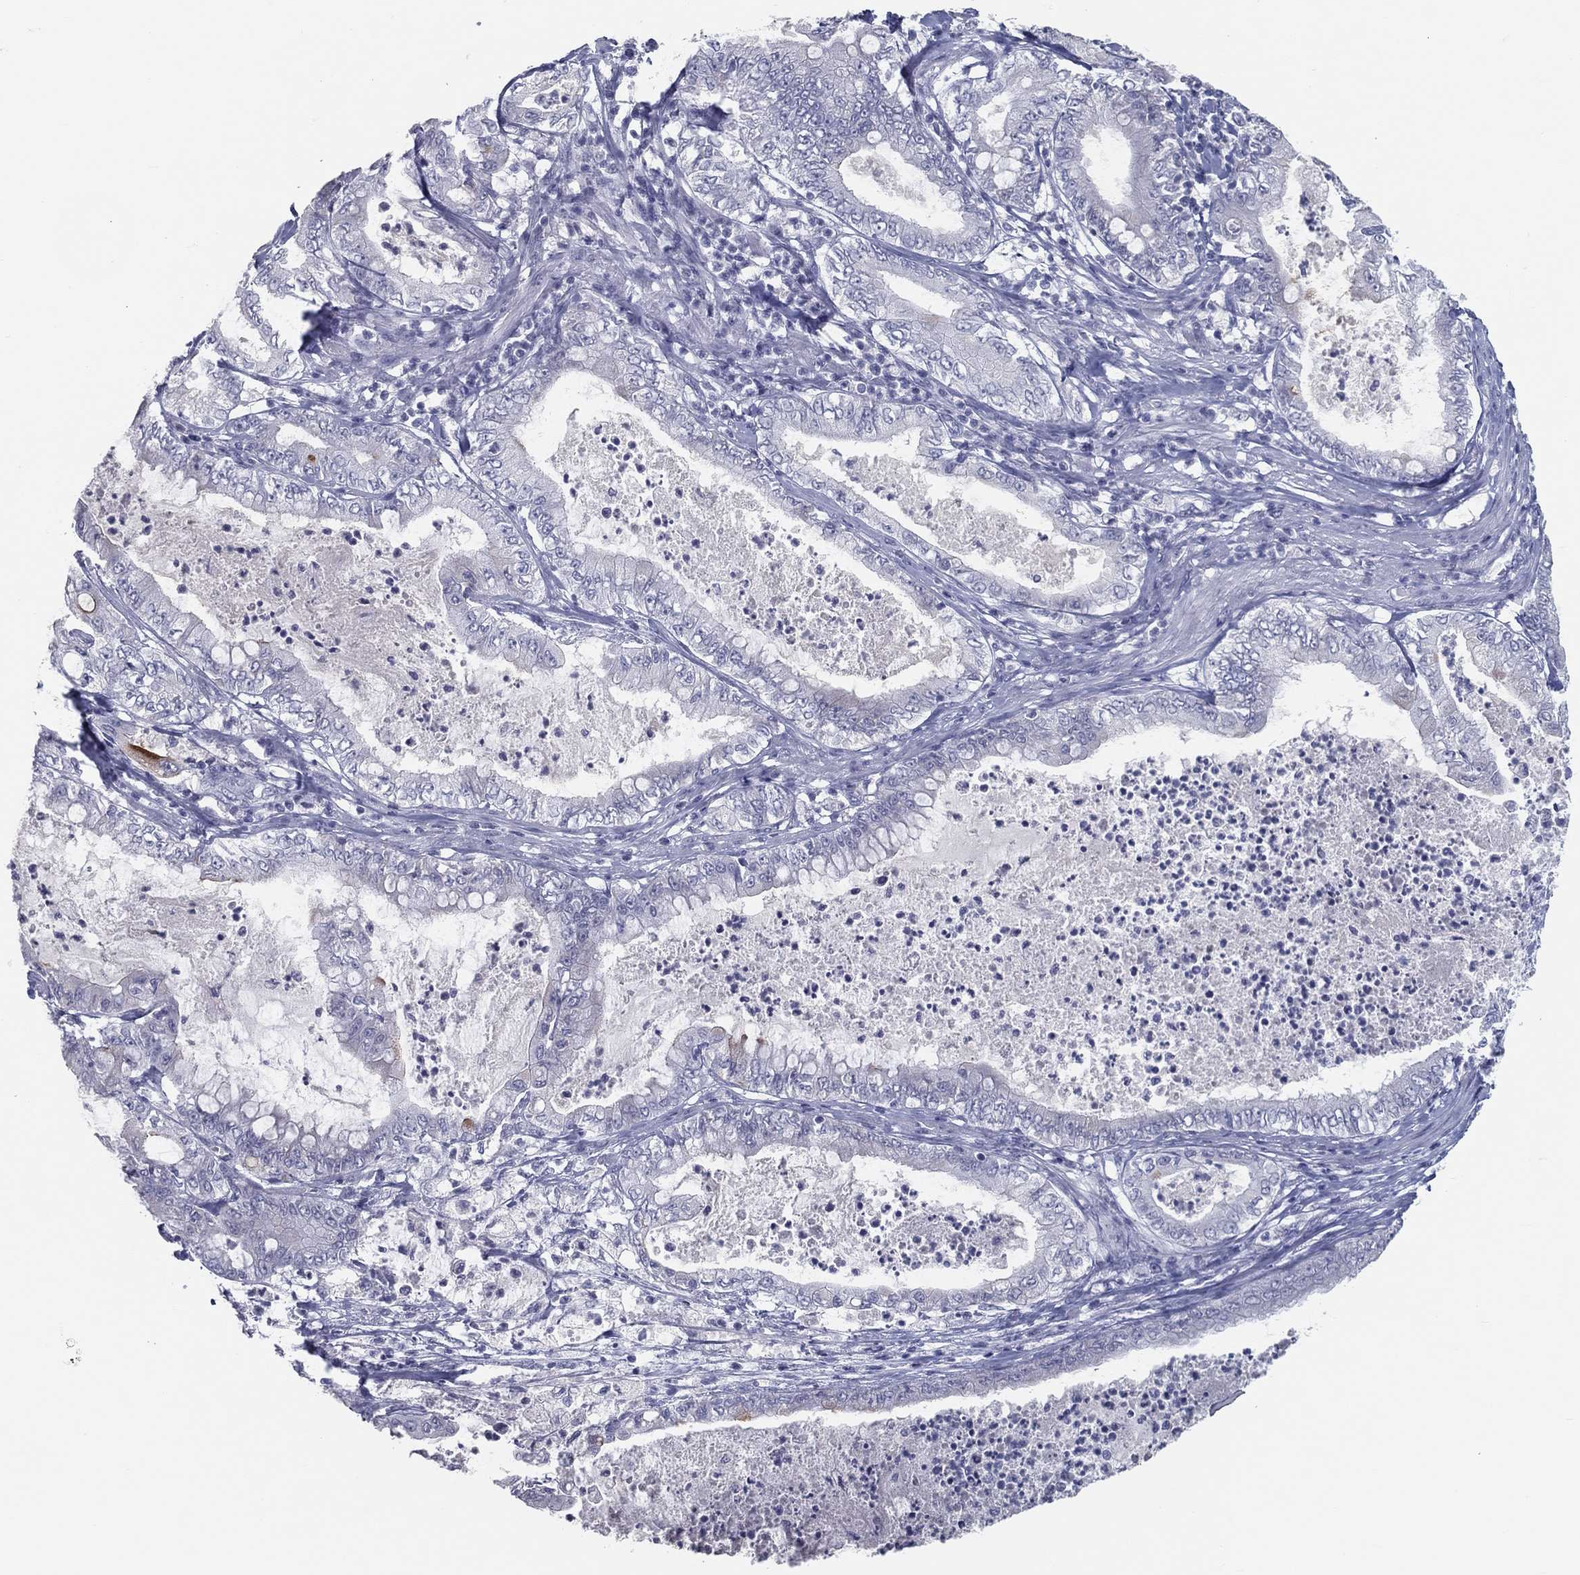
{"staining": {"intensity": "negative", "quantity": "none", "location": "none"}, "tissue": "pancreatic cancer", "cell_type": "Tumor cells", "image_type": "cancer", "snomed": [{"axis": "morphology", "description": "Adenocarcinoma, NOS"}, {"axis": "topography", "description": "Pancreas"}], "caption": "Protein analysis of pancreatic cancer reveals no significant positivity in tumor cells.", "gene": "ACE2", "patient": {"sex": "male", "age": 71}}